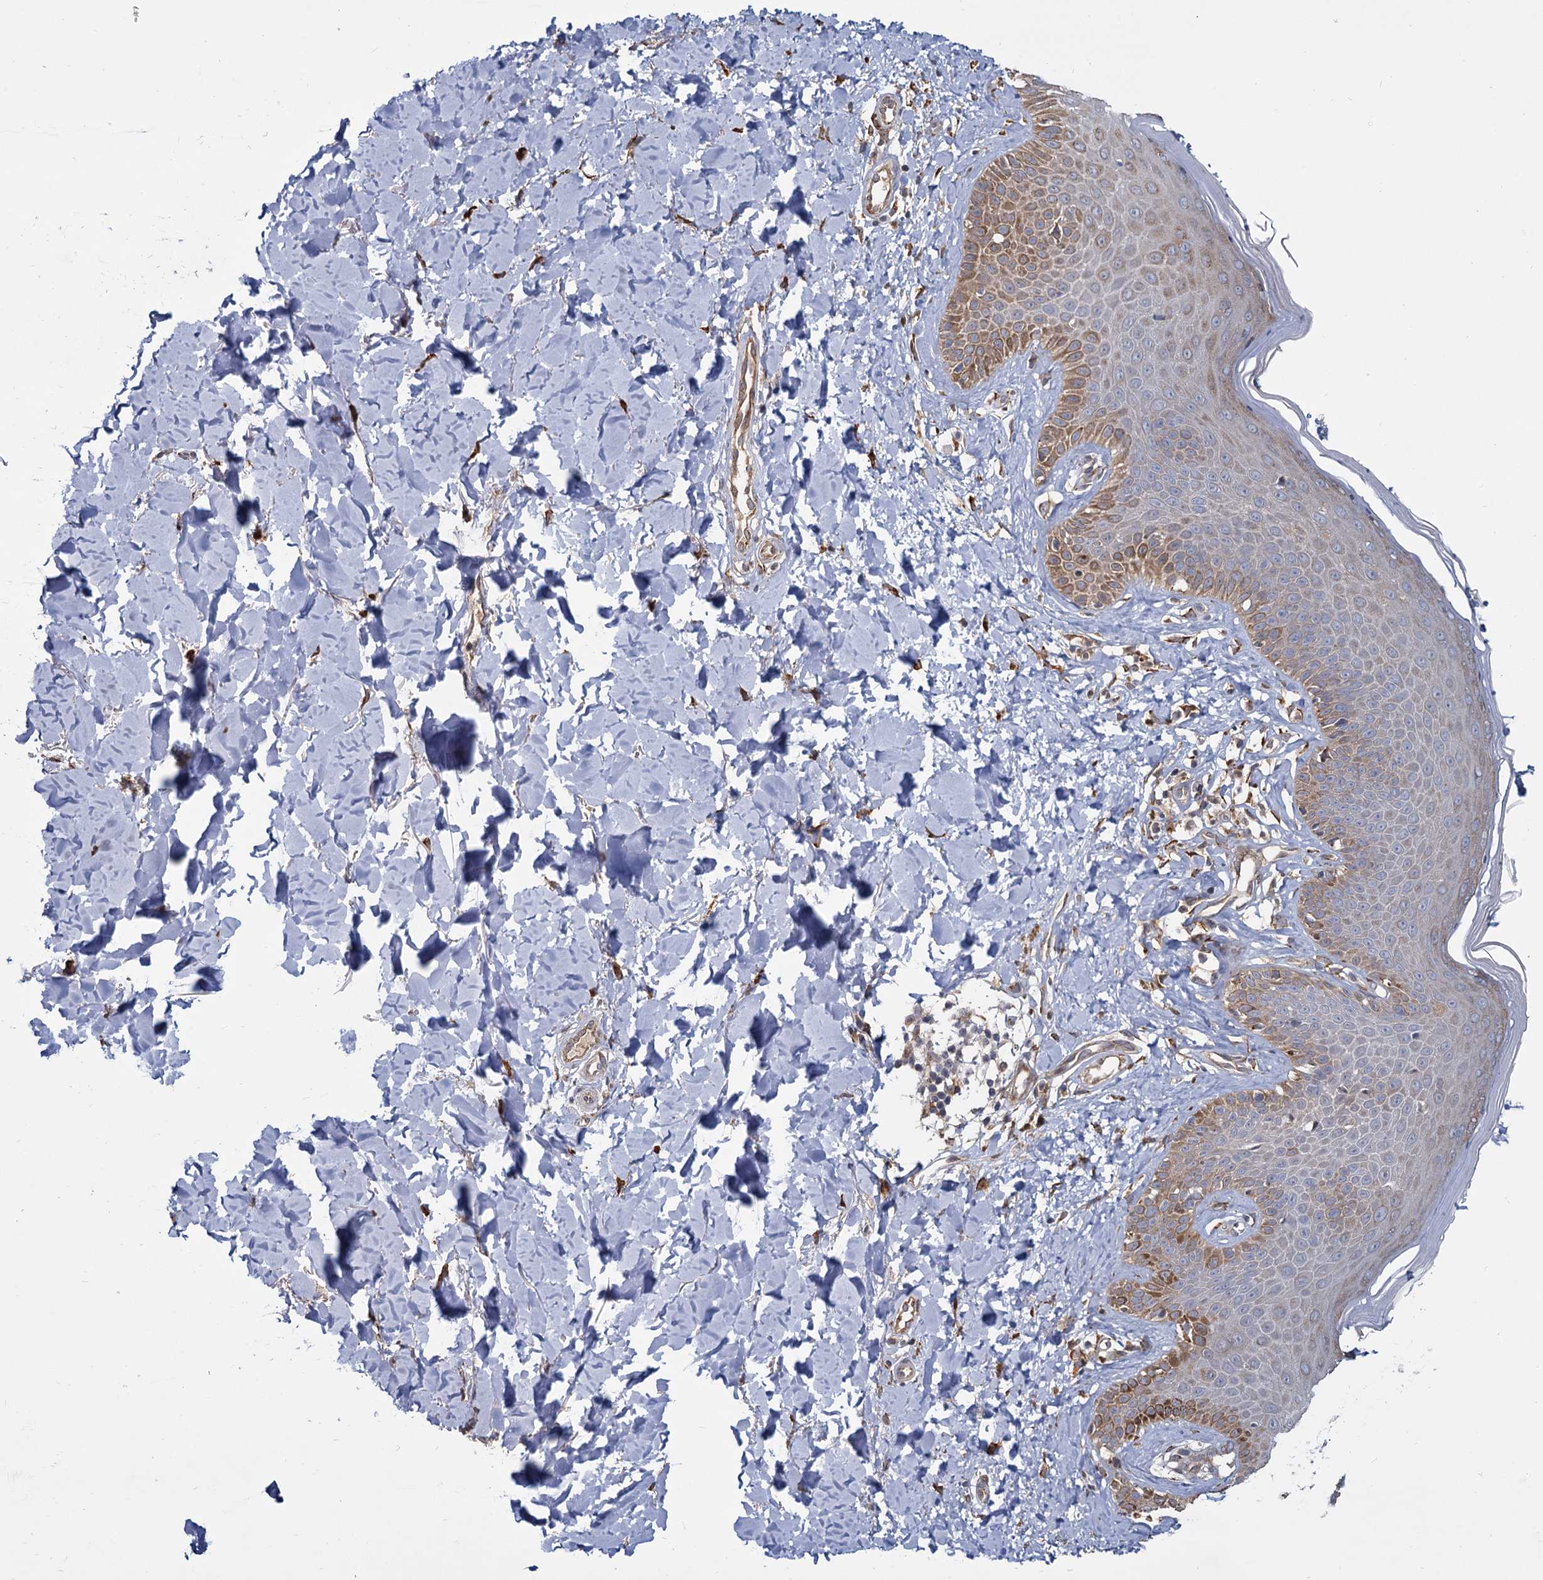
{"staining": {"intensity": "strong", "quantity": ">75%", "location": "cytoplasmic/membranous"}, "tissue": "skin", "cell_type": "Fibroblasts", "image_type": "normal", "snomed": [{"axis": "morphology", "description": "Normal tissue, NOS"}, {"axis": "topography", "description": "Skin"}], "caption": "Benign skin was stained to show a protein in brown. There is high levels of strong cytoplasmic/membranous expression in approximately >75% of fibroblasts. (IHC, brightfield microscopy, high magnification).", "gene": "LRRC51", "patient": {"sex": "male", "age": 52}}